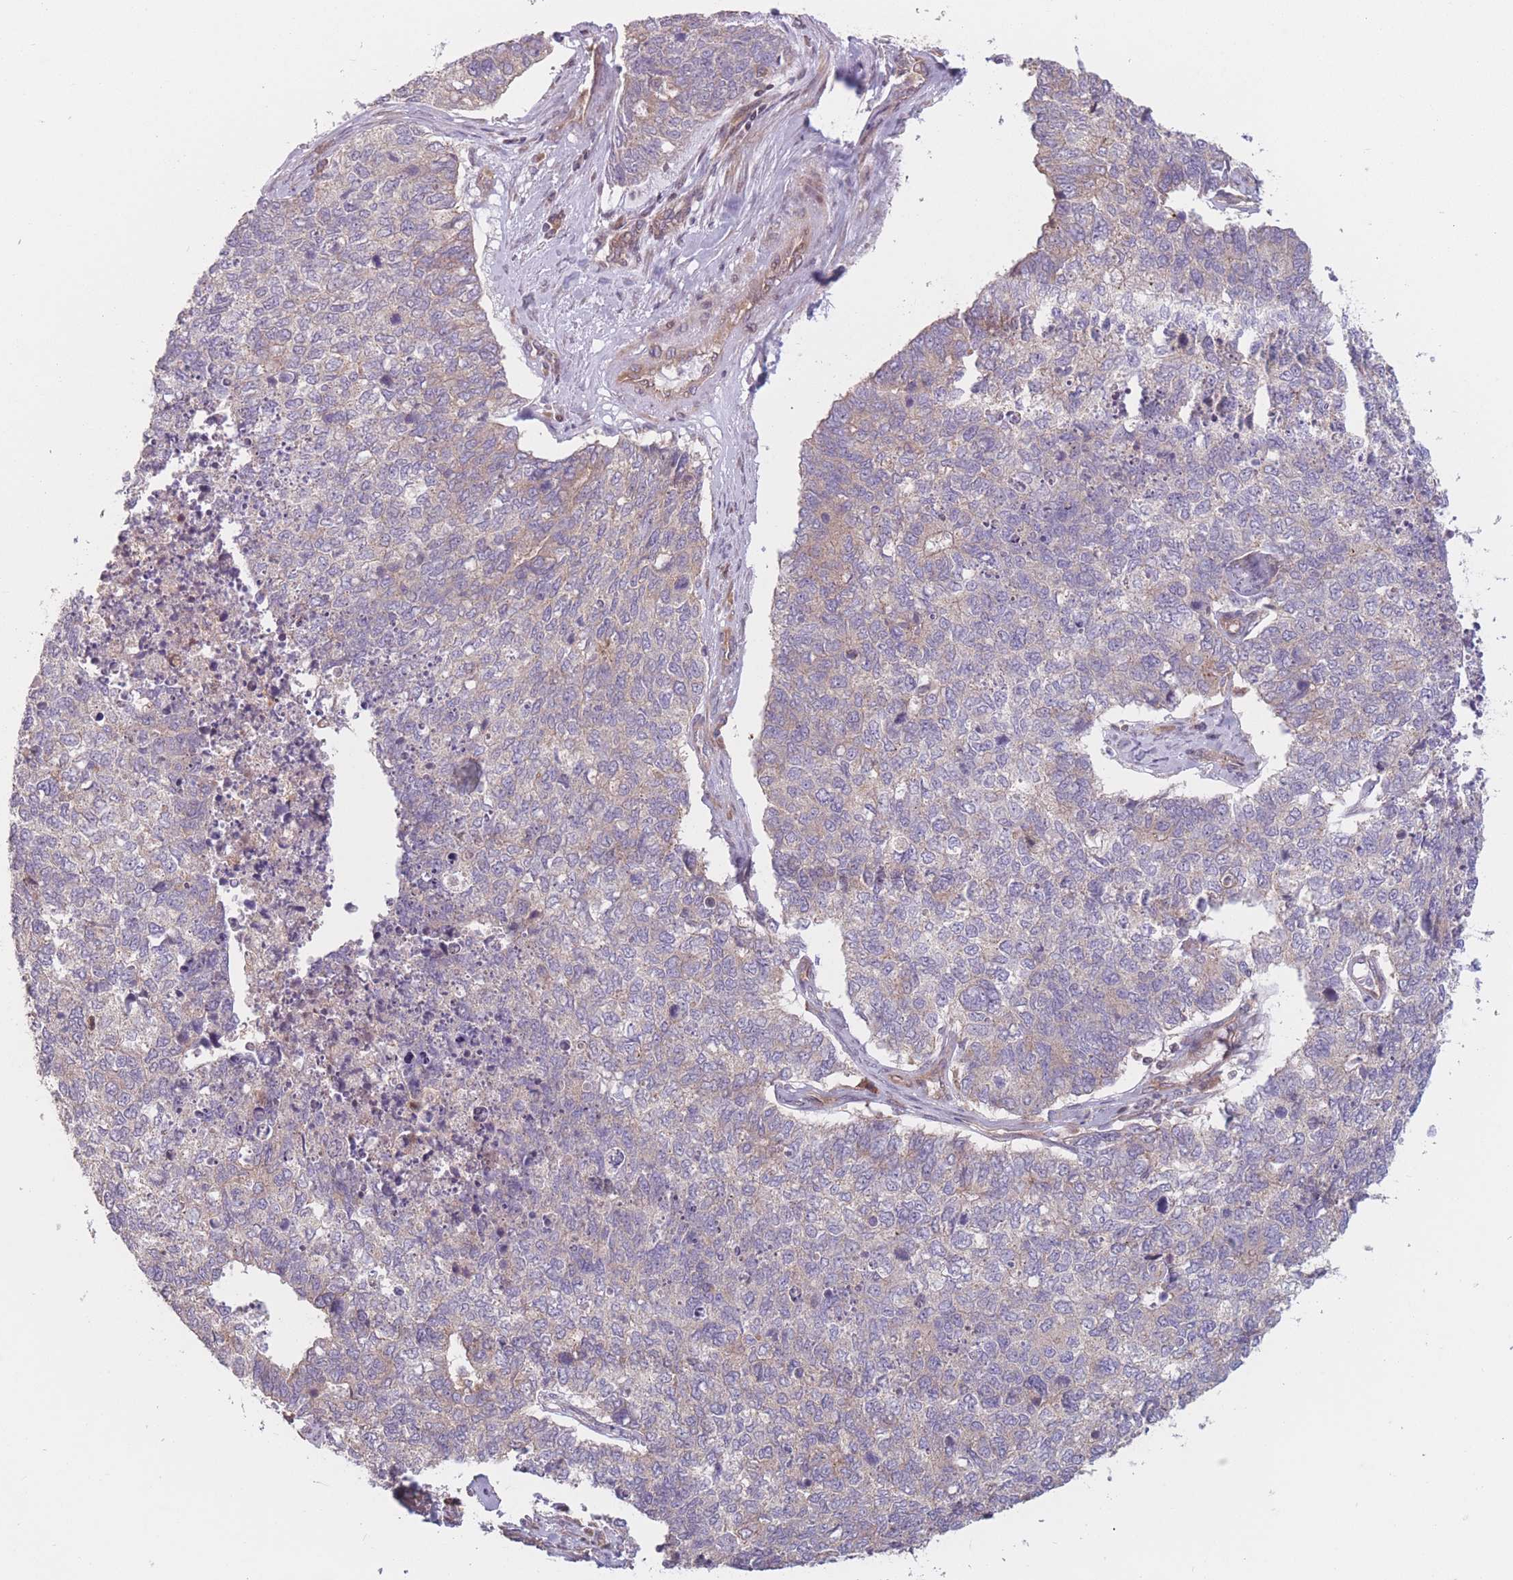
{"staining": {"intensity": "weak", "quantity": "<25%", "location": "cytoplasmic/membranous"}, "tissue": "cervical cancer", "cell_type": "Tumor cells", "image_type": "cancer", "snomed": [{"axis": "morphology", "description": "Squamous cell carcinoma, NOS"}, {"axis": "topography", "description": "Cervix"}], "caption": "Tumor cells show no significant protein staining in cervical cancer (squamous cell carcinoma).", "gene": "WASHC2A", "patient": {"sex": "female", "age": 63}}